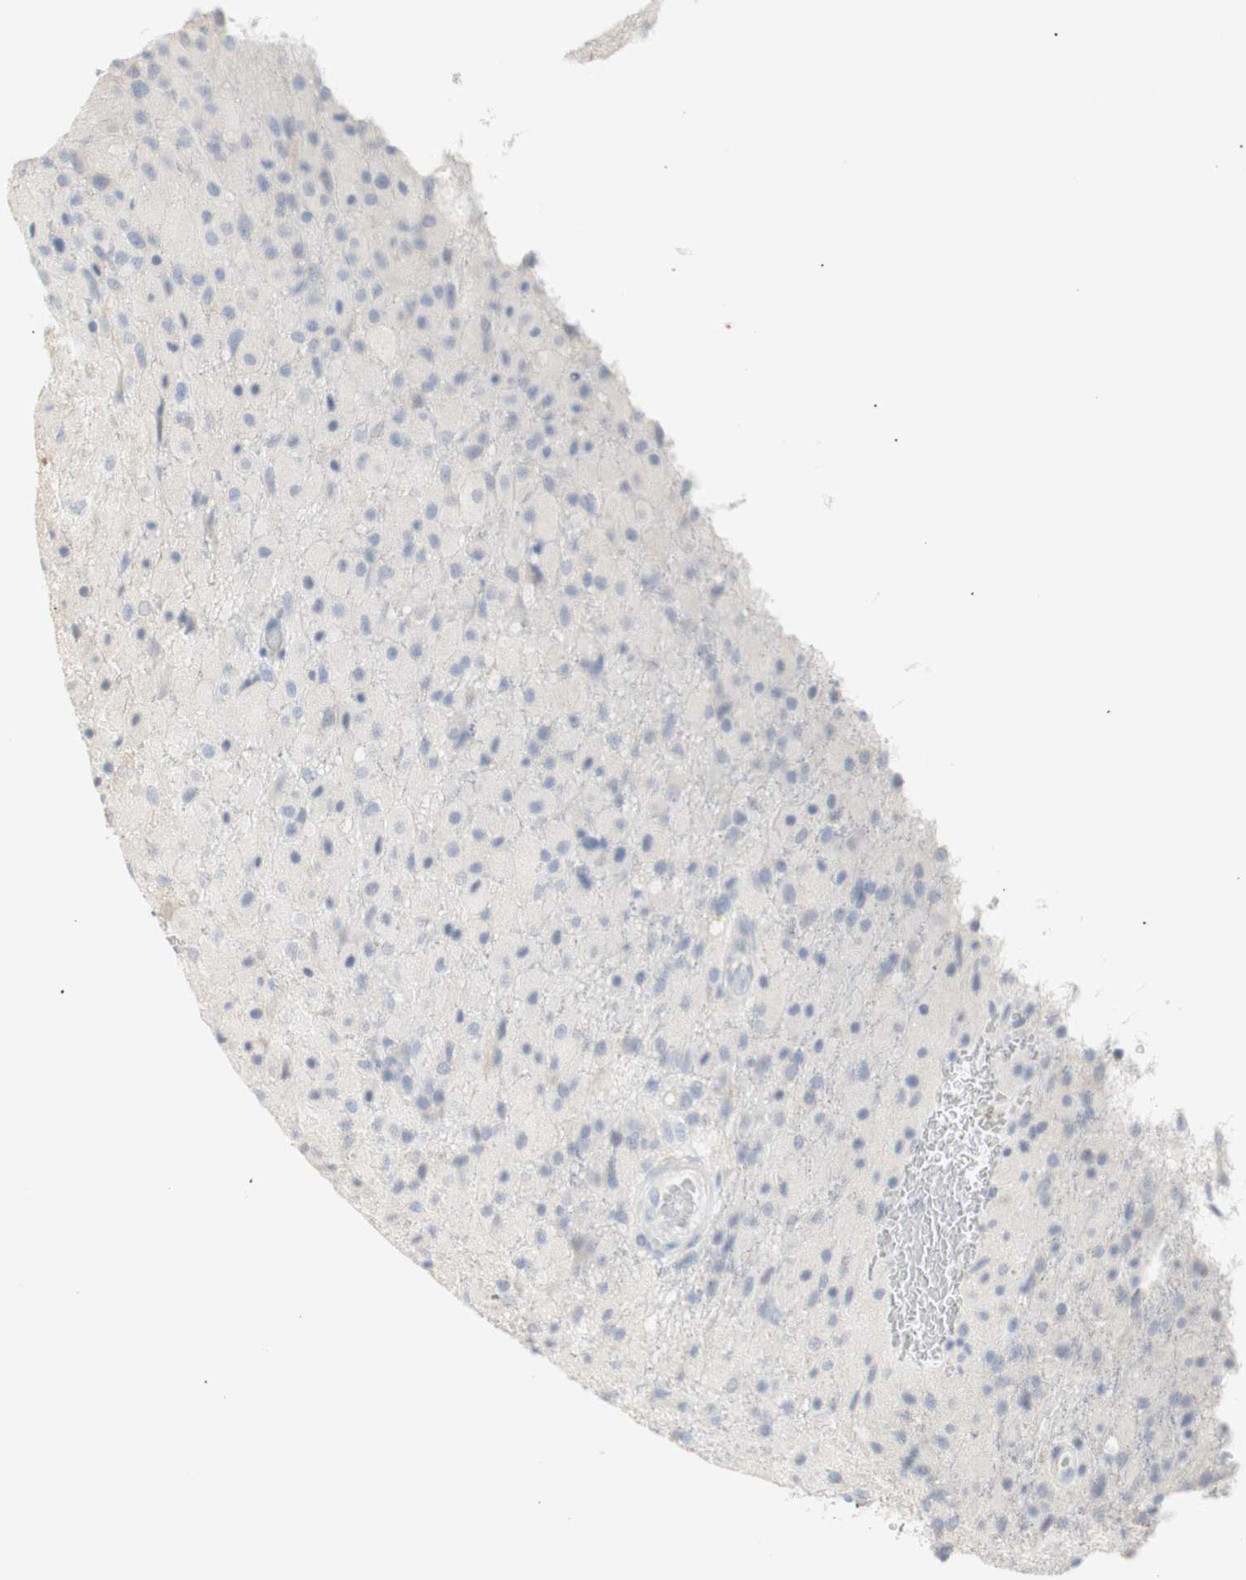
{"staining": {"intensity": "negative", "quantity": "none", "location": "none"}, "tissue": "glioma", "cell_type": "Tumor cells", "image_type": "cancer", "snomed": [{"axis": "morphology", "description": "Normal tissue, NOS"}, {"axis": "morphology", "description": "Glioma, malignant, High grade"}, {"axis": "topography", "description": "Cerebral cortex"}], "caption": "The image displays no staining of tumor cells in glioma. (IHC, brightfield microscopy, high magnification).", "gene": "B4GALNT3", "patient": {"sex": "male", "age": 77}}